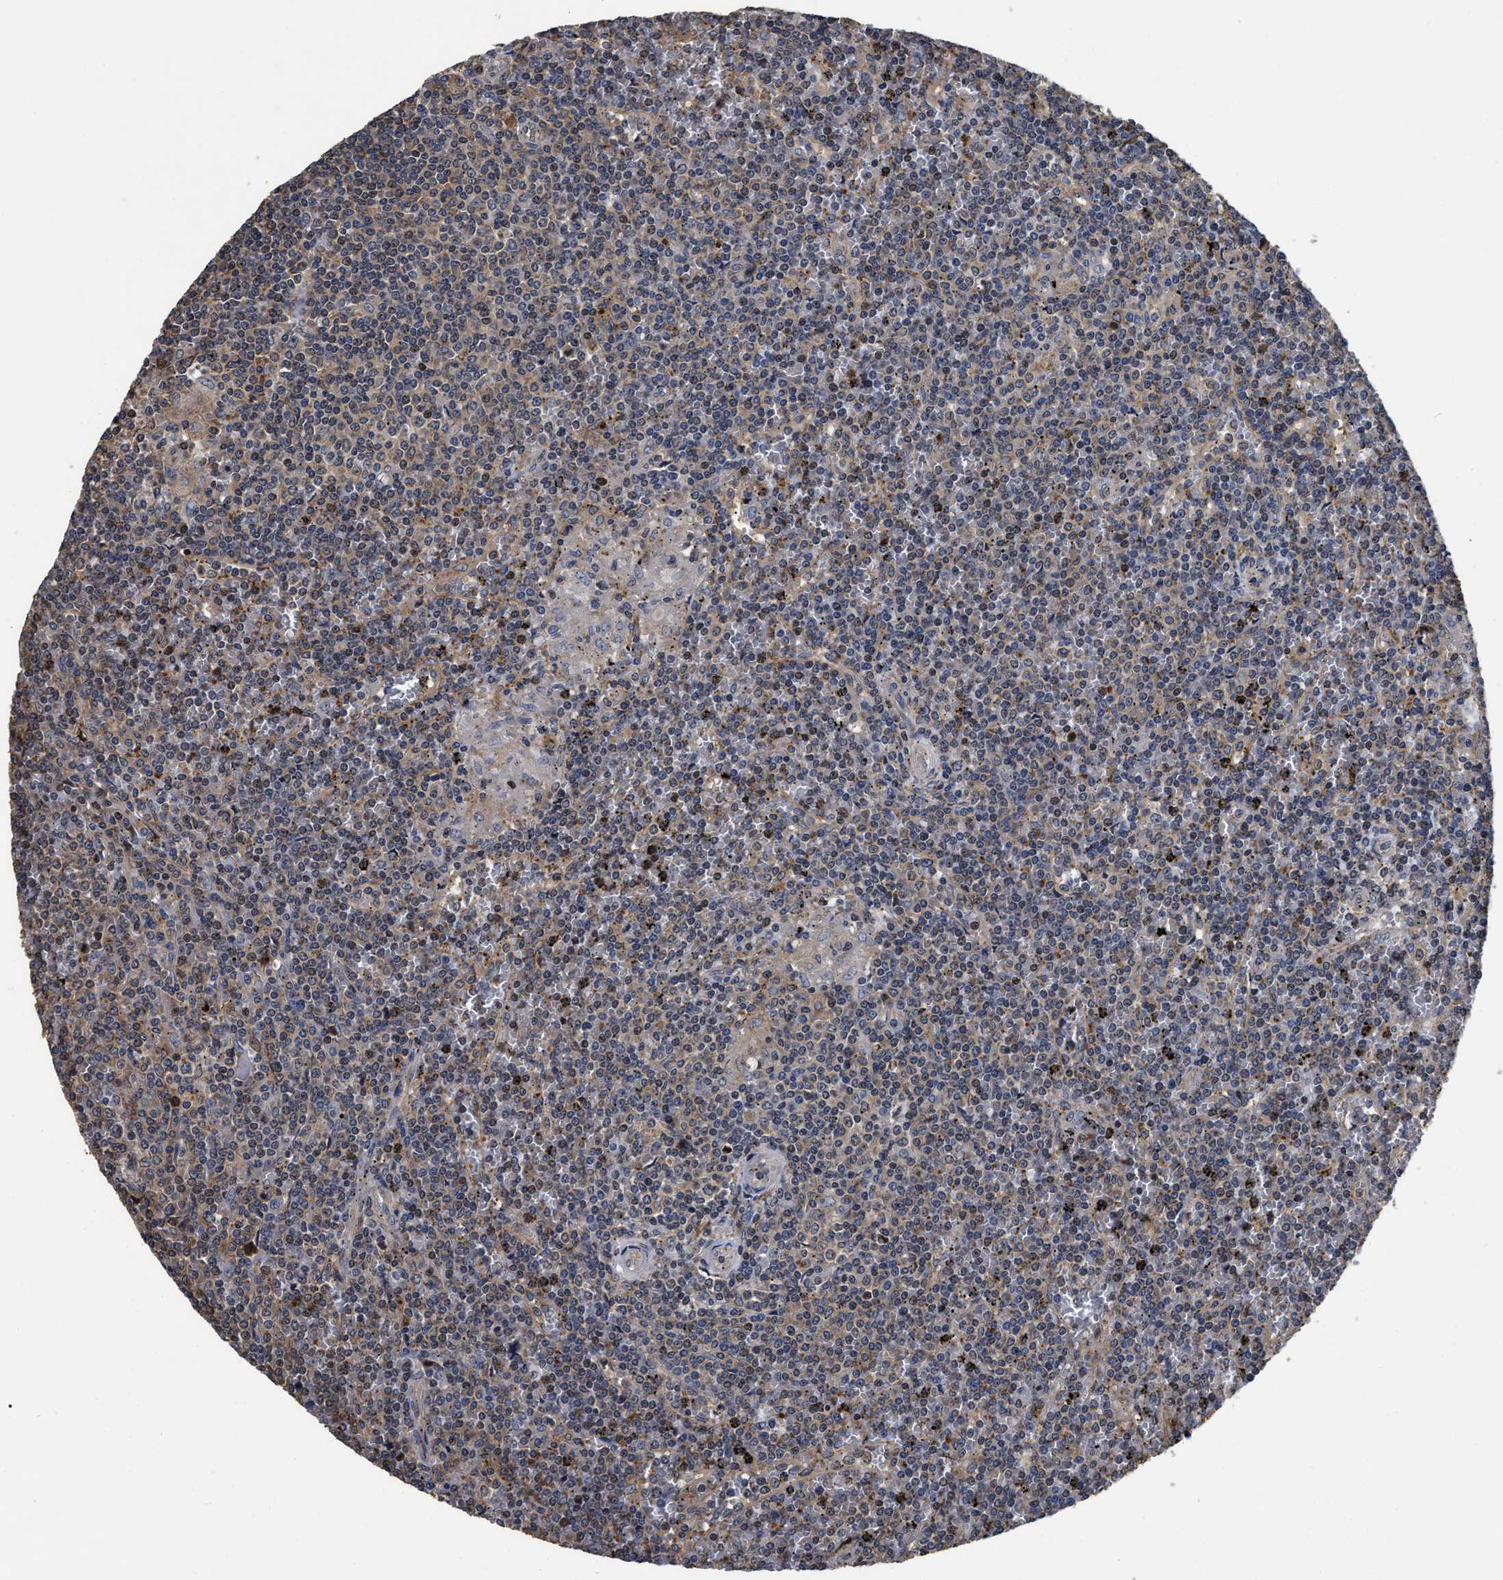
{"staining": {"intensity": "weak", "quantity": ">75%", "location": "cytoplasmic/membranous"}, "tissue": "lymphoma", "cell_type": "Tumor cells", "image_type": "cancer", "snomed": [{"axis": "morphology", "description": "Malignant lymphoma, non-Hodgkin's type, Low grade"}, {"axis": "topography", "description": "Spleen"}], "caption": "Protein staining reveals weak cytoplasmic/membranous staining in approximately >75% of tumor cells in low-grade malignant lymphoma, non-Hodgkin's type.", "gene": "ABCG8", "patient": {"sex": "female", "age": 19}}